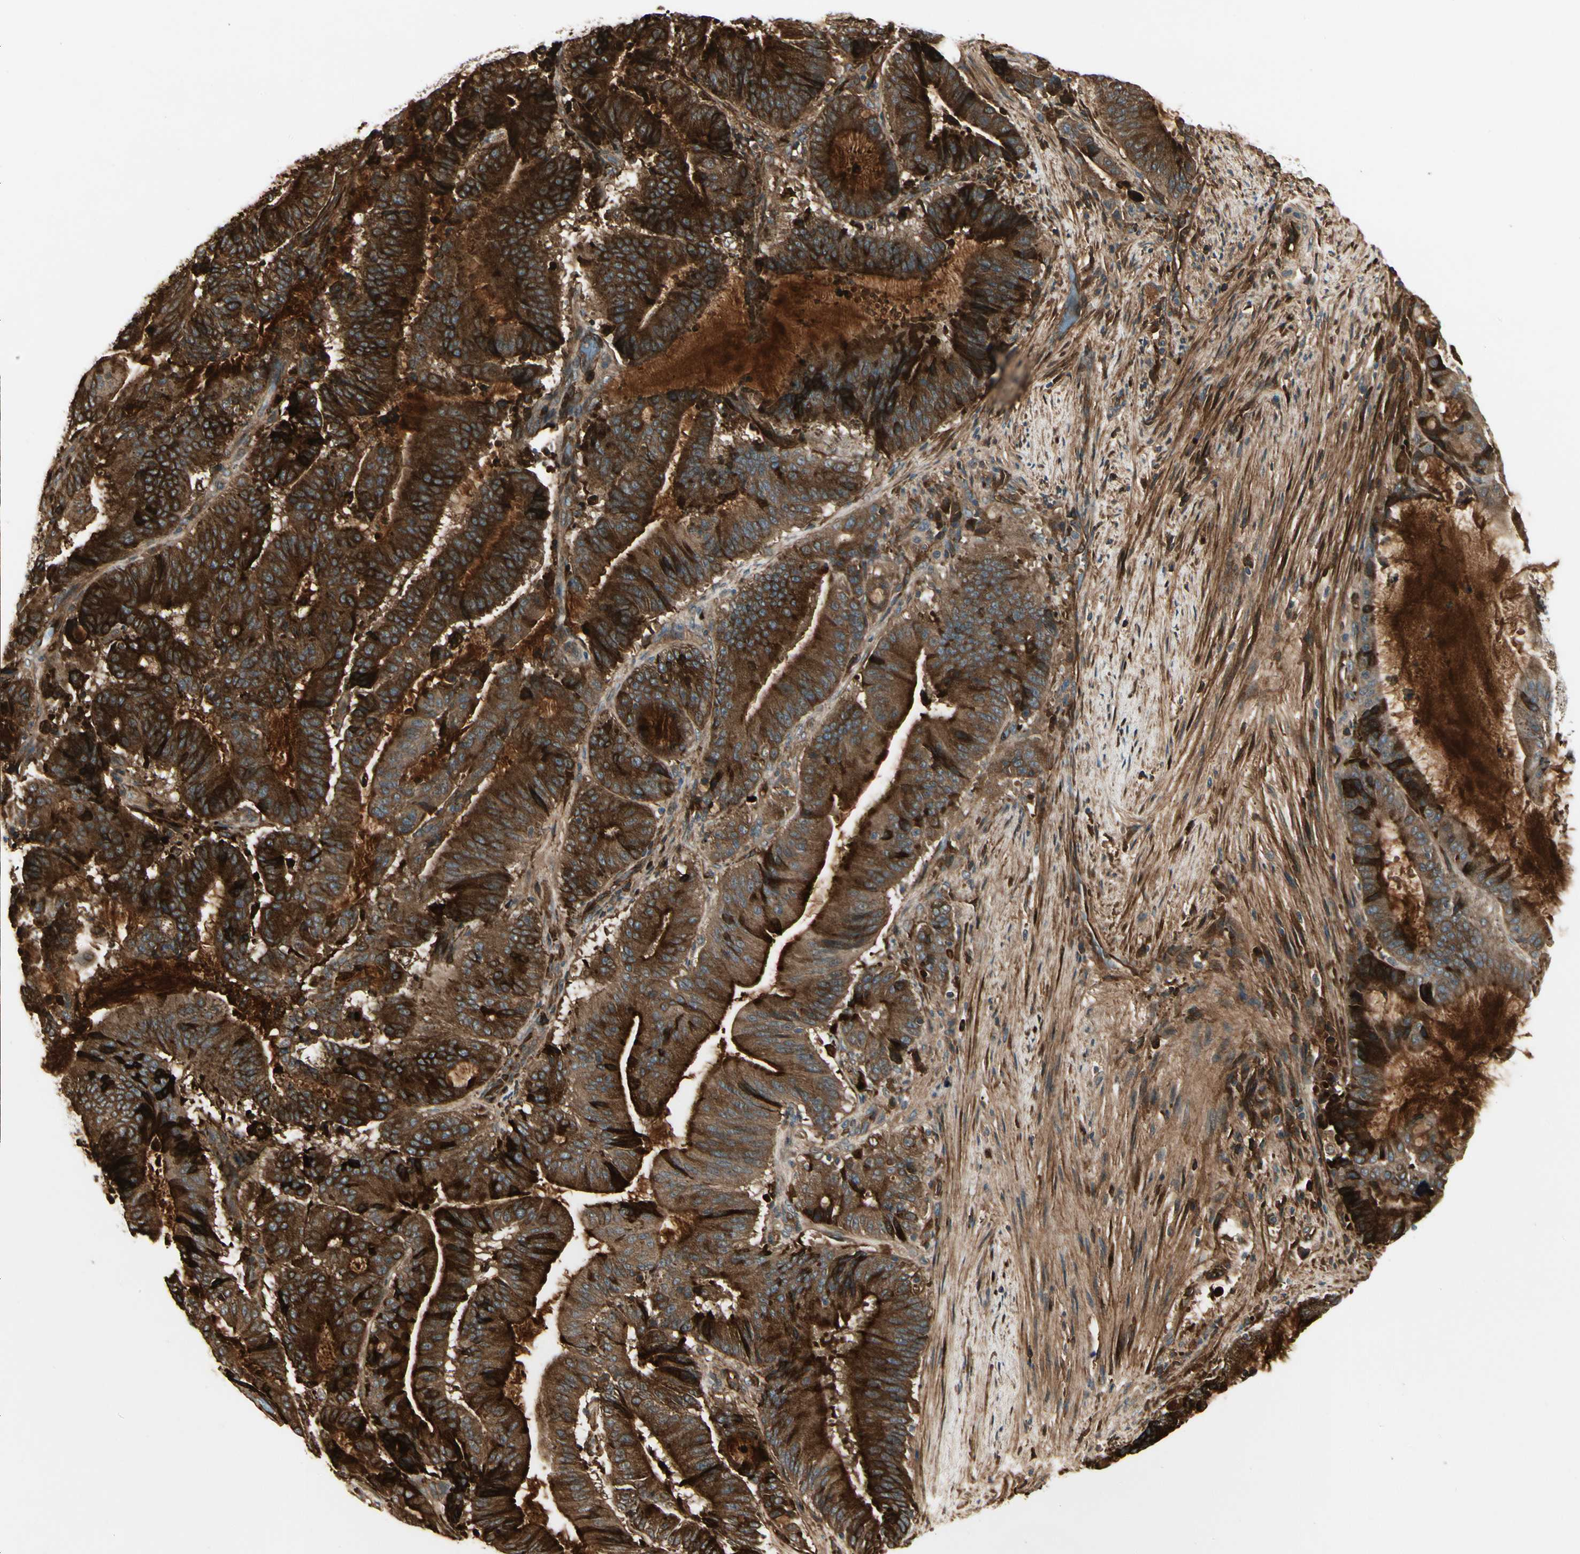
{"staining": {"intensity": "strong", "quantity": ">75%", "location": "cytoplasmic/membranous"}, "tissue": "liver cancer", "cell_type": "Tumor cells", "image_type": "cancer", "snomed": [{"axis": "morphology", "description": "Cholangiocarcinoma"}, {"axis": "topography", "description": "Liver"}], "caption": "Liver cholangiocarcinoma stained with a brown dye shows strong cytoplasmic/membranous positive expression in approximately >75% of tumor cells.", "gene": "EPHB3", "patient": {"sex": "female", "age": 73}}